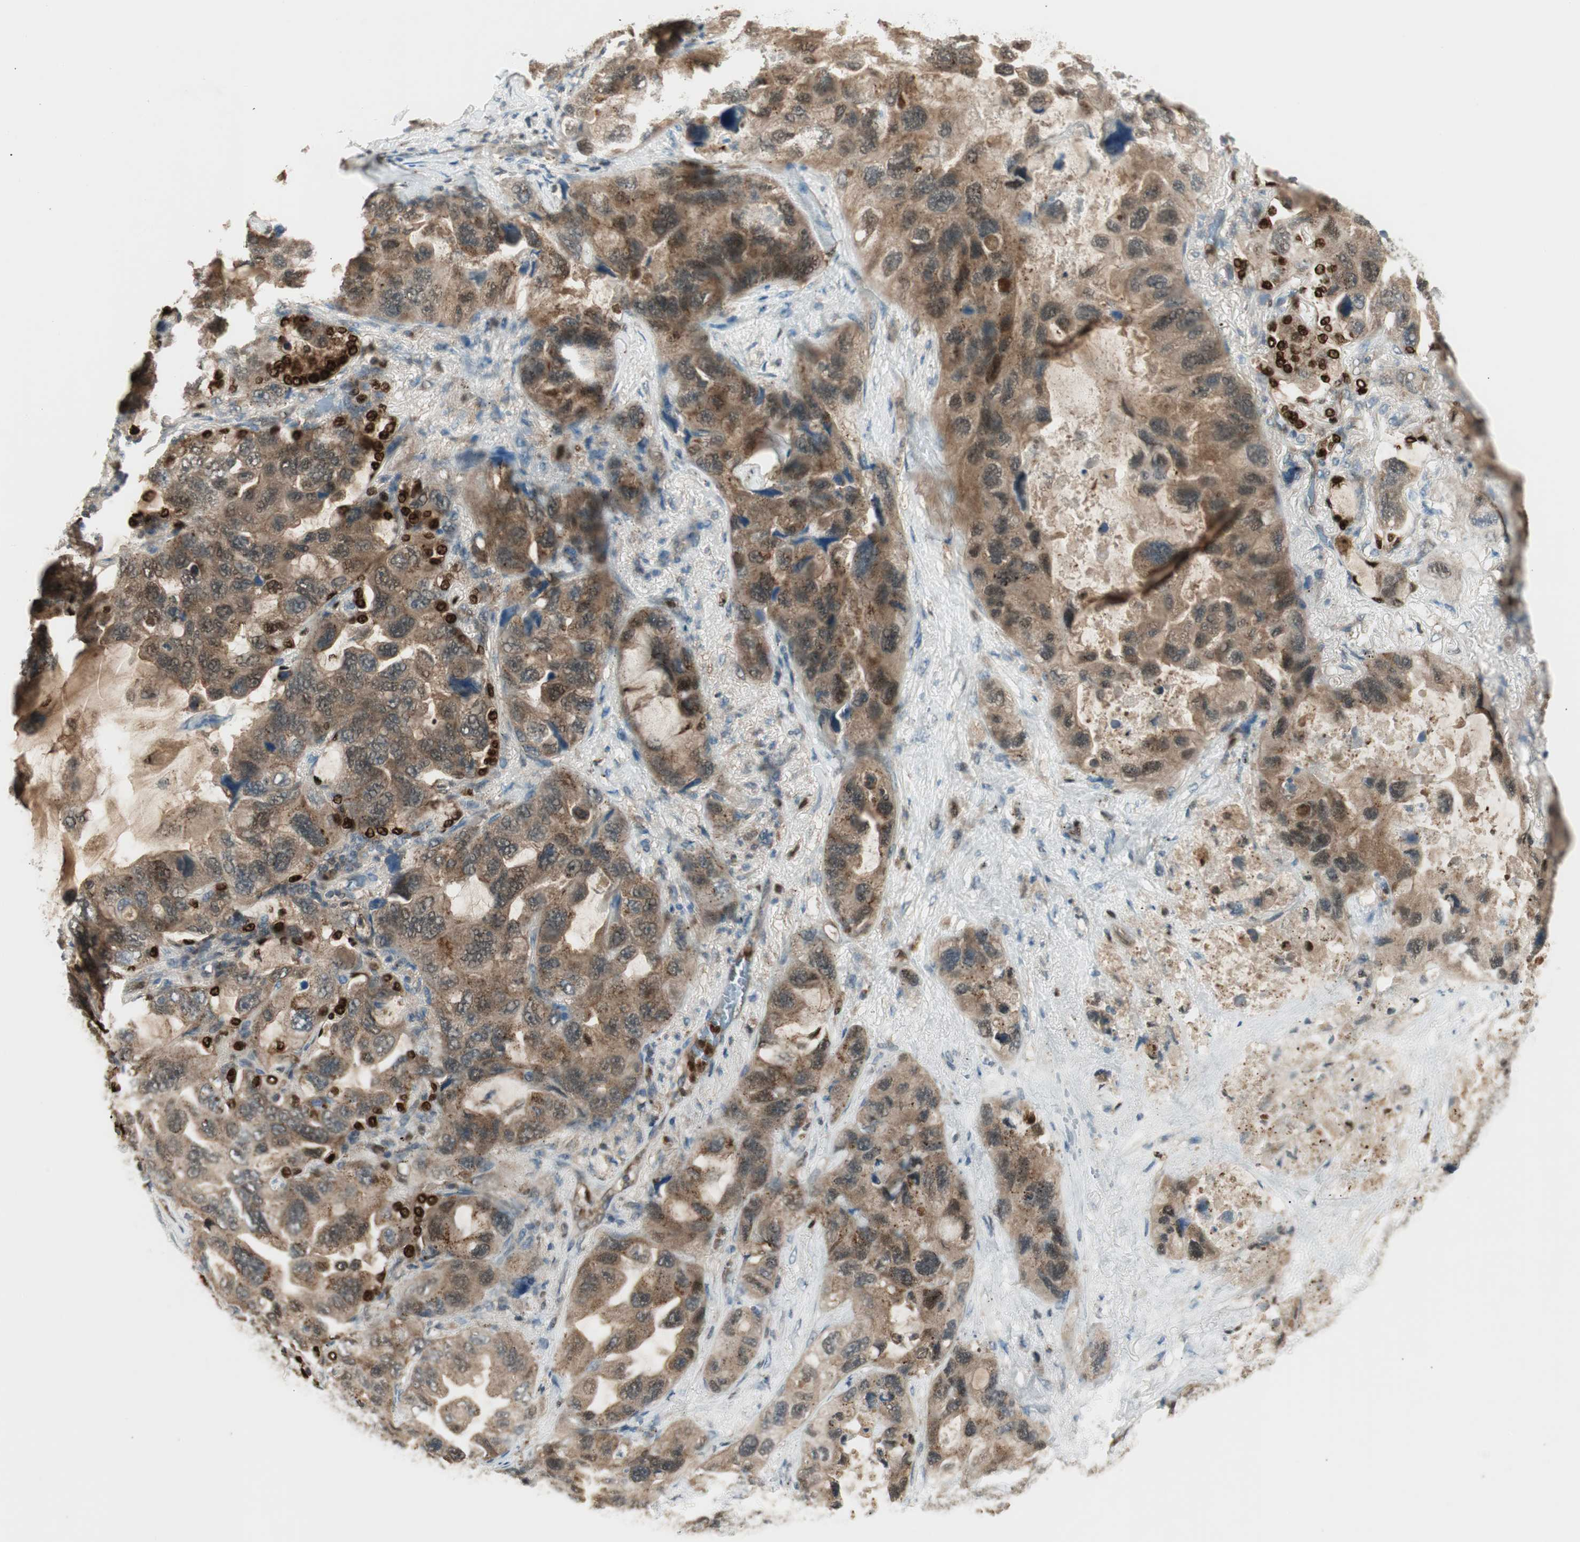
{"staining": {"intensity": "moderate", "quantity": ">75%", "location": "cytoplasmic/membranous"}, "tissue": "lung cancer", "cell_type": "Tumor cells", "image_type": "cancer", "snomed": [{"axis": "morphology", "description": "Squamous cell carcinoma, NOS"}, {"axis": "topography", "description": "Lung"}], "caption": "Immunohistochemical staining of lung cancer displays medium levels of moderate cytoplasmic/membranous expression in approximately >75% of tumor cells.", "gene": "LTA4H", "patient": {"sex": "female", "age": 73}}